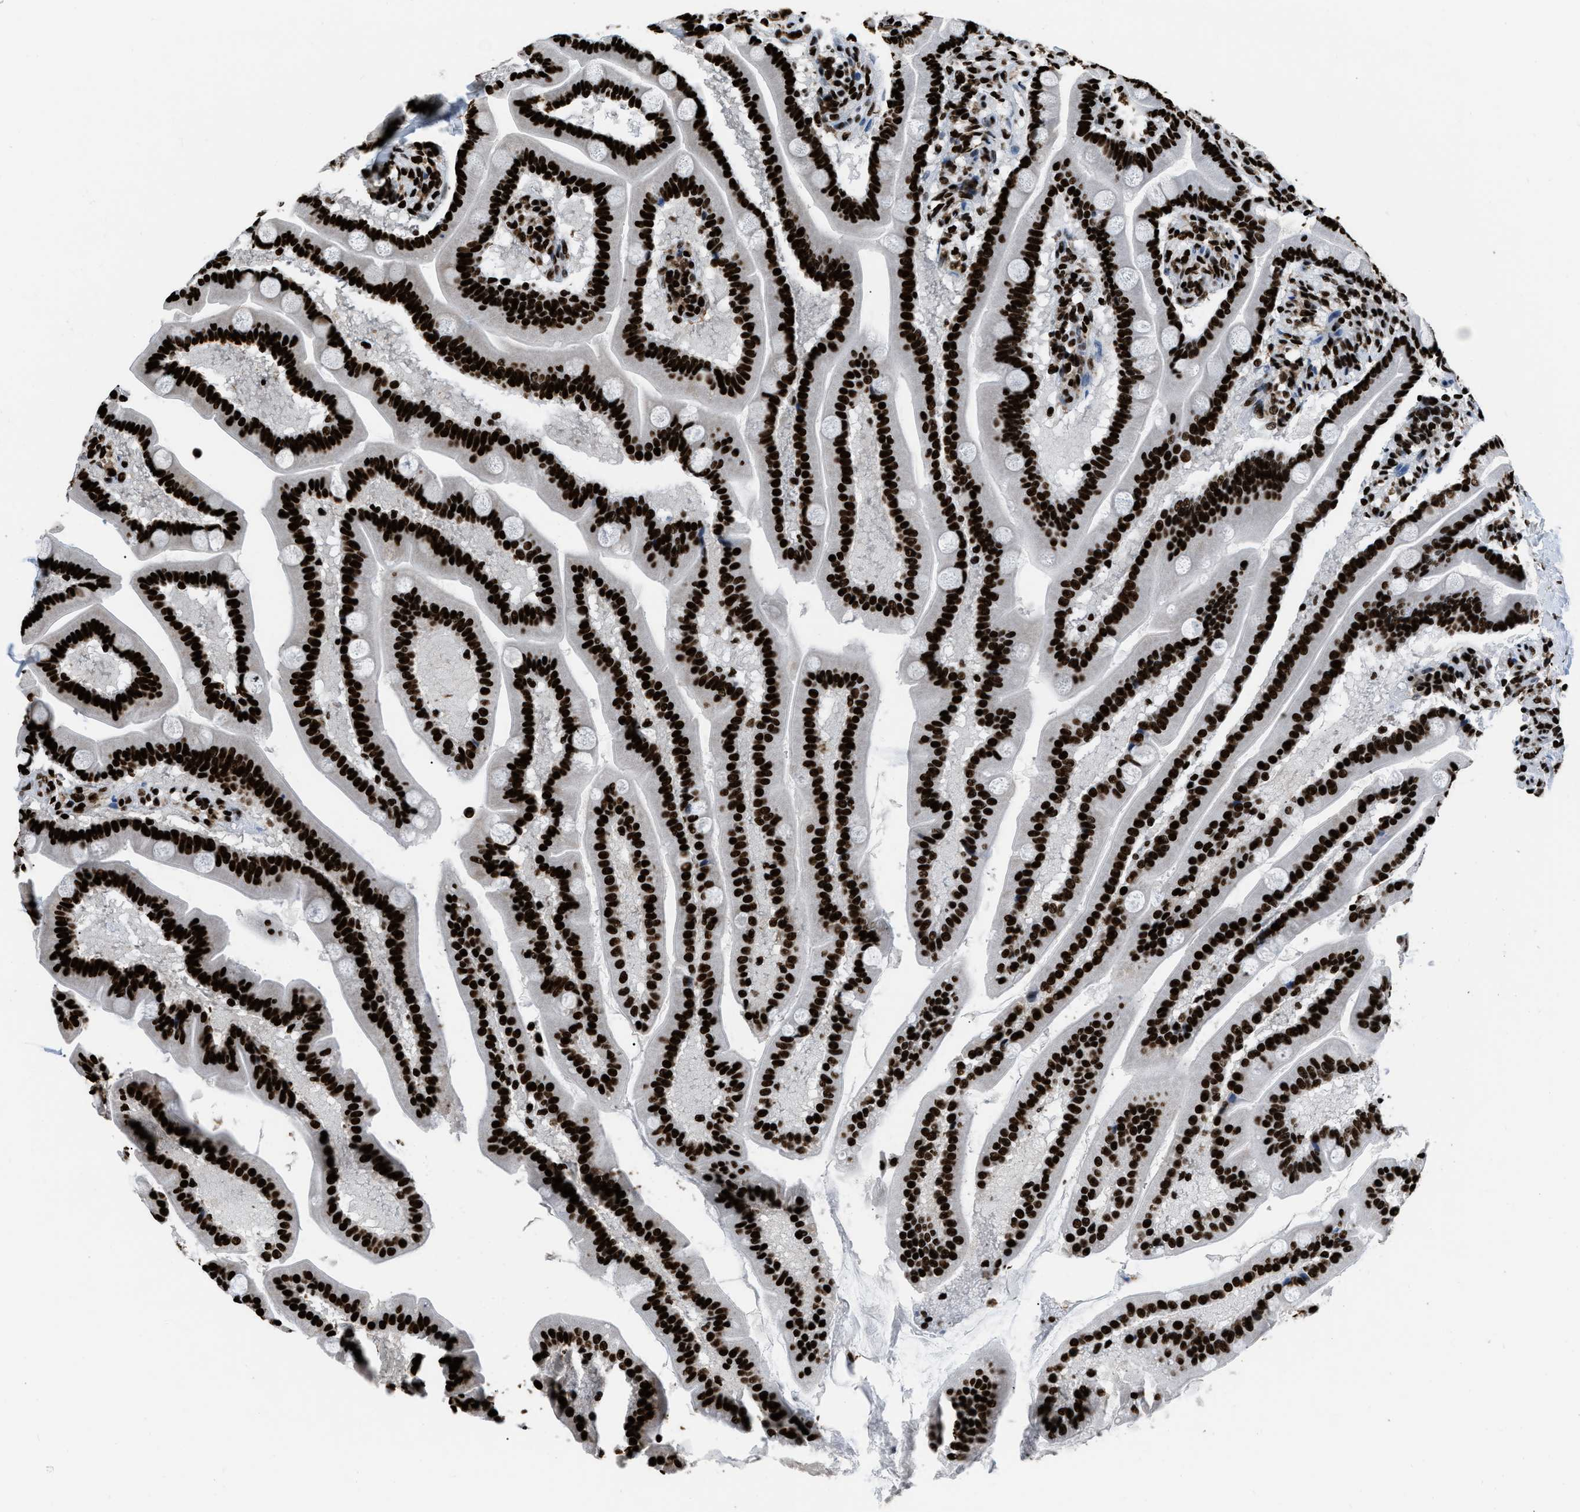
{"staining": {"intensity": "strong", "quantity": ">75%", "location": "nuclear"}, "tissue": "duodenum", "cell_type": "Glandular cells", "image_type": "normal", "snomed": [{"axis": "morphology", "description": "Normal tissue, NOS"}, {"axis": "topography", "description": "Duodenum"}], "caption": "High-magnification brightfield microscopy of normal duodenum stained with DAB (3,3'-diaminobenzidine) (brown) and counterstained with hematoxylin (blue). glandular cells exhibit strong nuclear positivity is appreciated in about>75% of cells. (IHC, brightfield microscopy, high magnification).", "gene": "HNRNPM", "patient": {"sex": "female", "age": 64}}